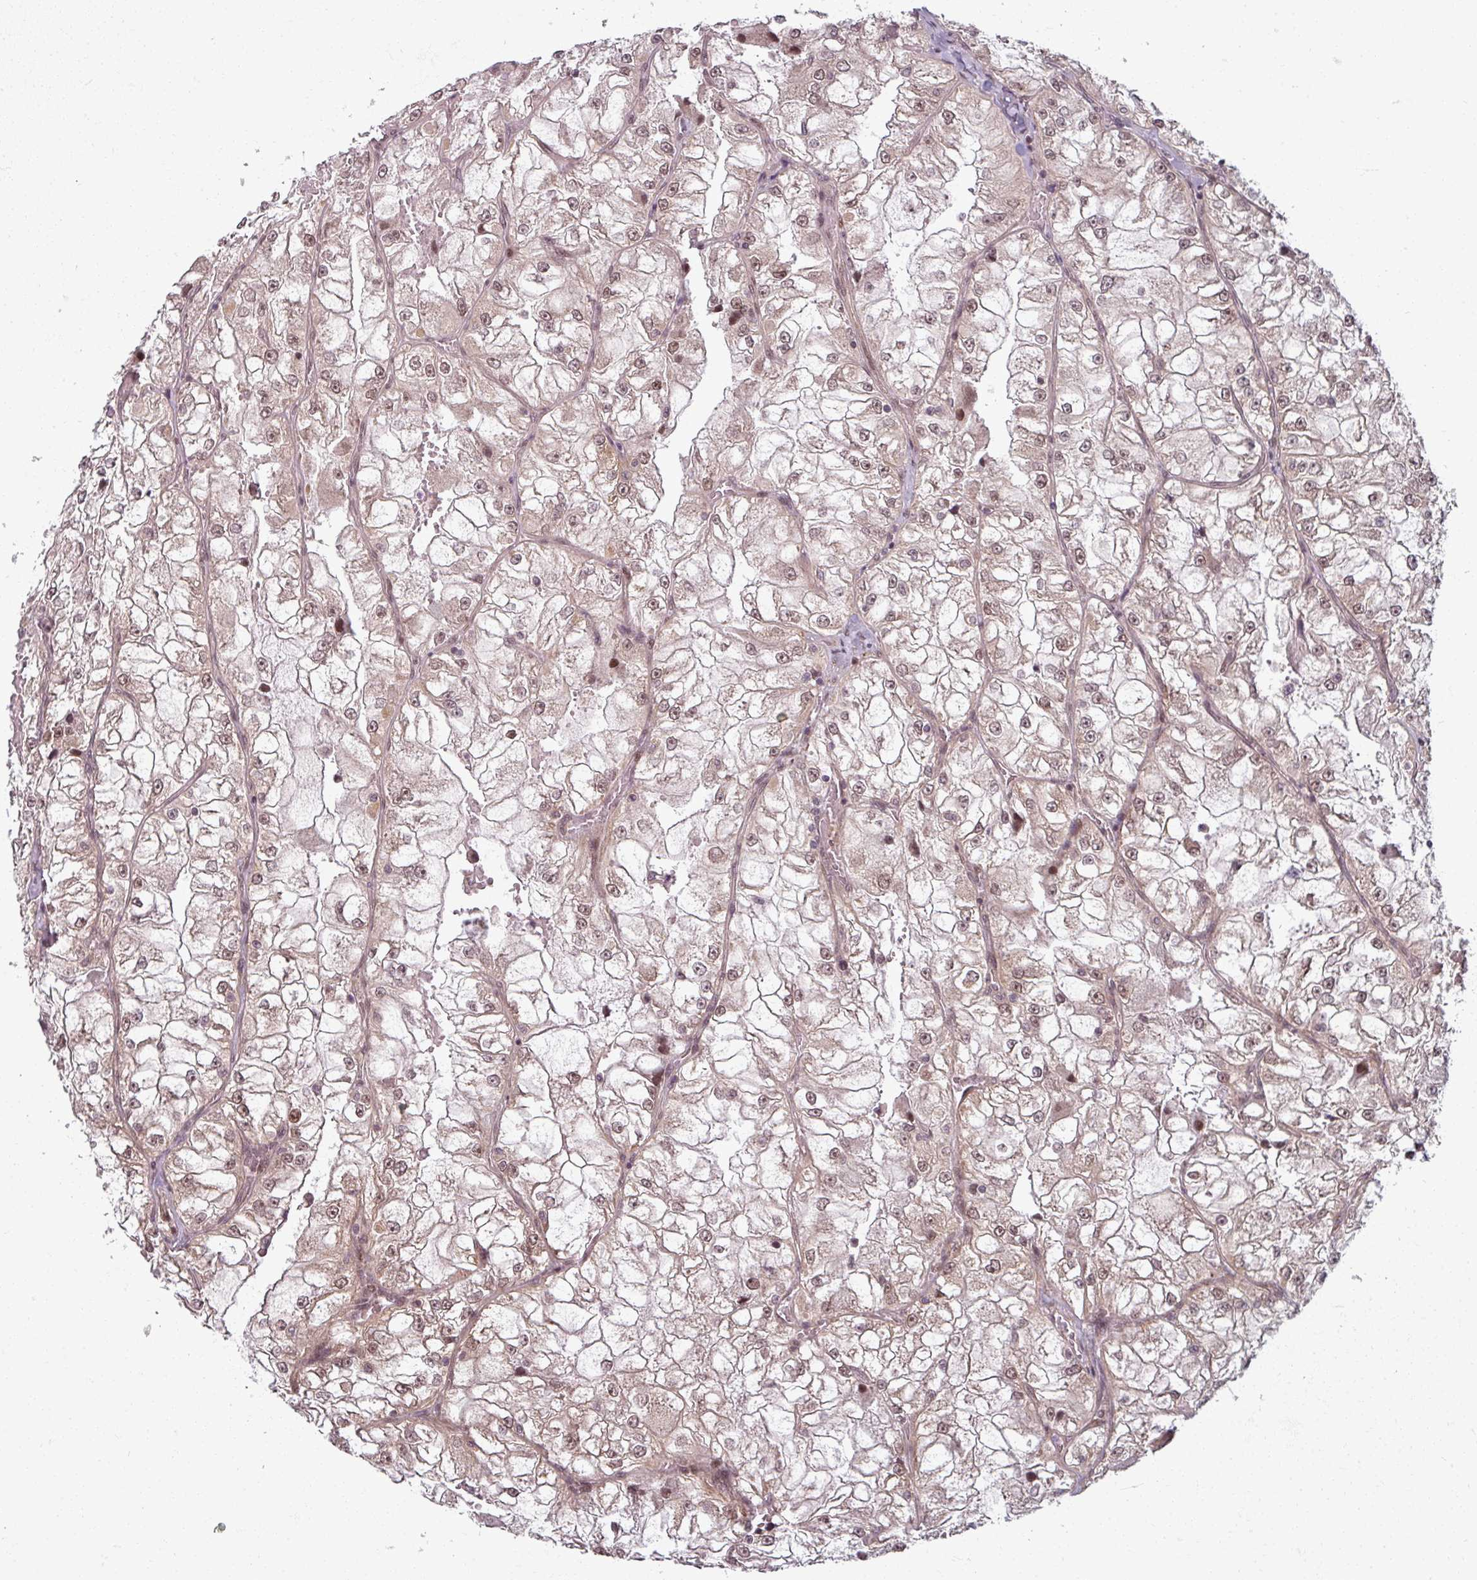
{"staining": {"intensity": "weak", "quantity": ">75%", "location": "nuclear"}, "tissue": "renal cancer", "cell_type": "Tumor cells", "image_type": "cancer", "snomed": [{"axis": "morphology", "description": "Adenocarcinoma, NOS"}, {"axis": "topography", "description": "Kidney"}], "caption": "DAB immunohistochemical staining of renal adenocarcinoma displays weak nuclear protein positivity in about >75% of tumor cells. (Brightfield microscopy of DAB IHC at high magnification).", "gene": "SWI5", "patient": {"sex": "female", "age": 72}}